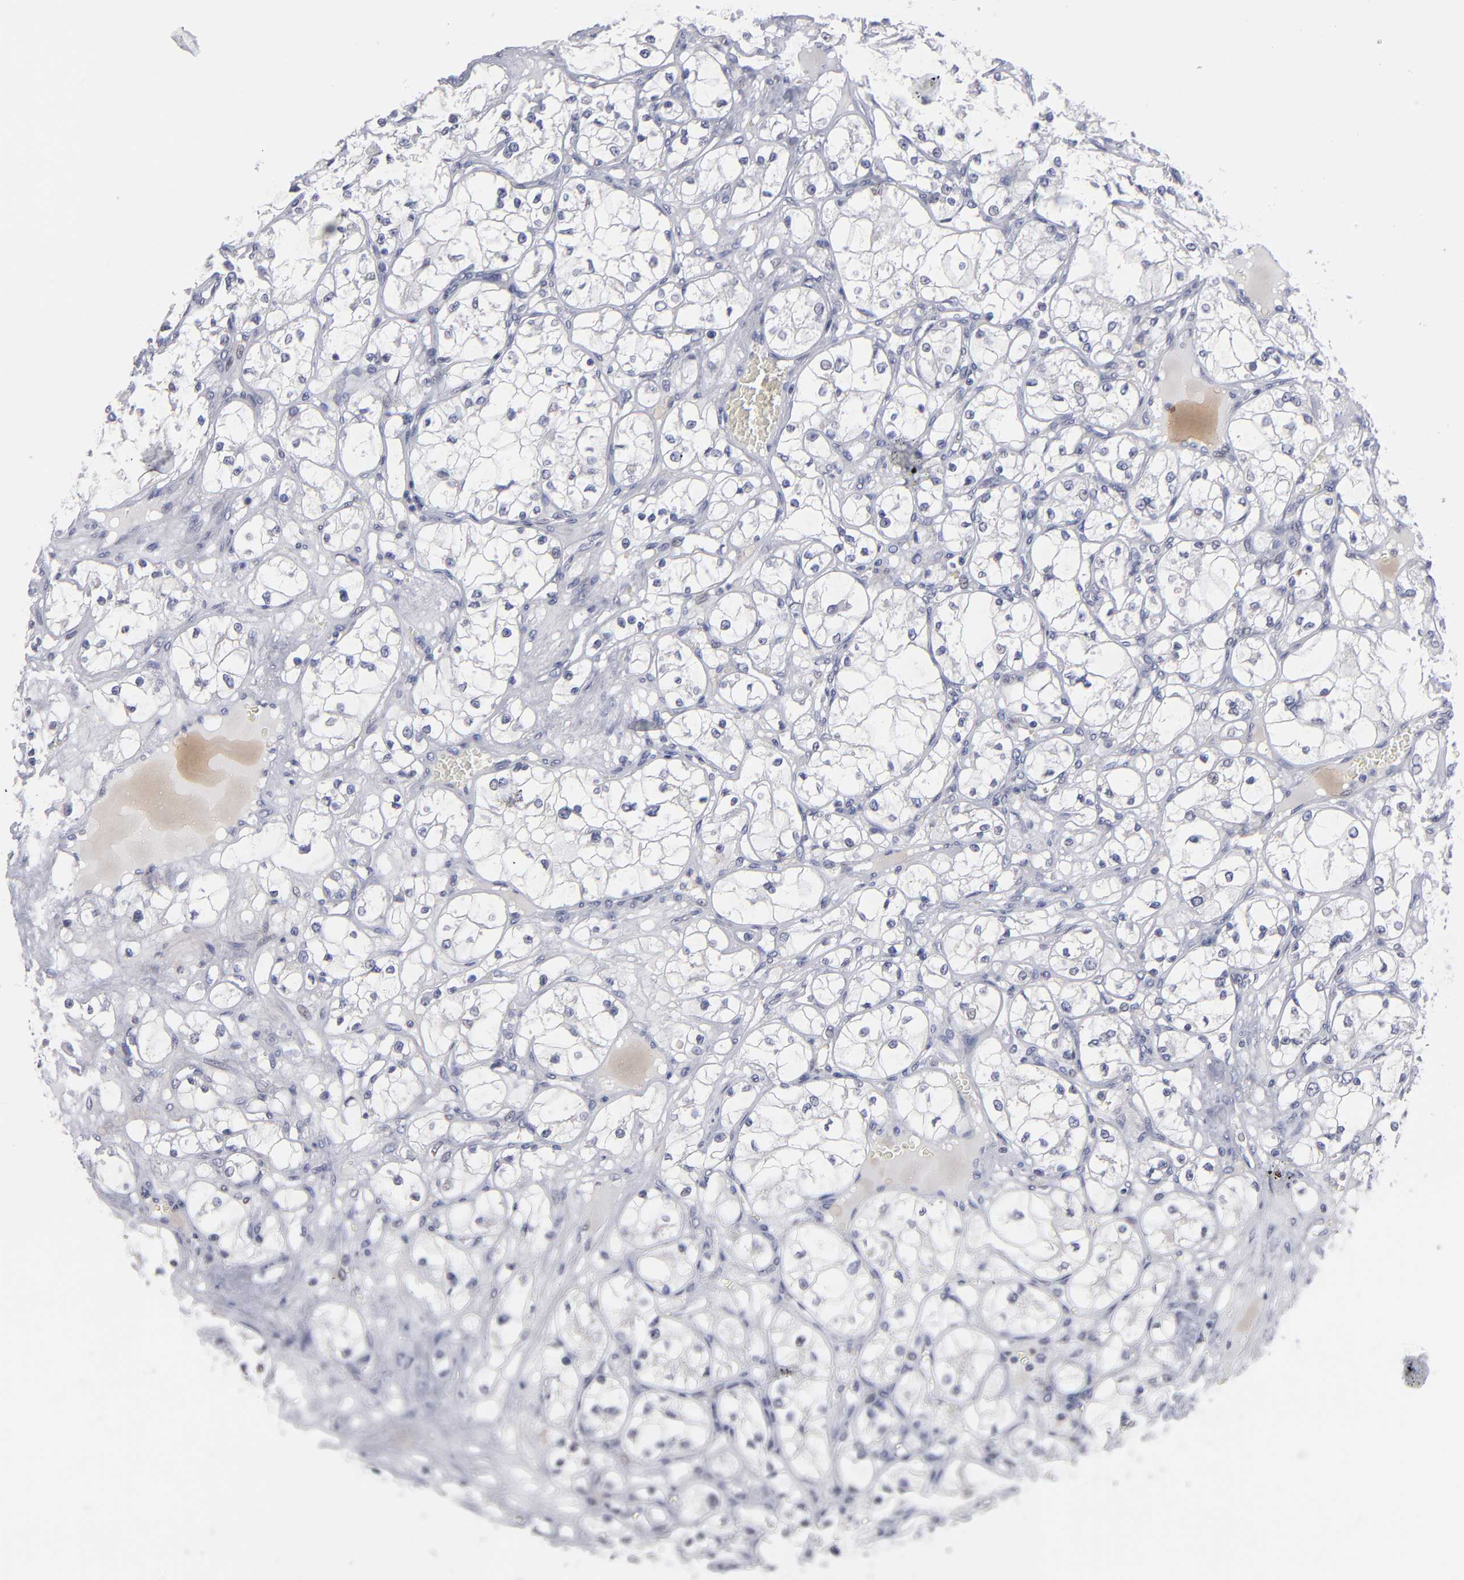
{"staining": {"intensity": "negative", "quantity": "none", "location": "none"}, "tissue": "renal cancer", "cell_type": "Tumor cells", "image_type": "cancer", "snomed": [{"axis": "morphology", "description": "Adenocarcinoma, NOS"}, {"axis": "topography", "description": "Kidney"}], "caption": "Protein analysis of renal cancer (adenocarcinoma) exhibits no significant staining in tumor cells.", "gene": "RPH3A", "patient": {"sex": "male", "age": 61}}